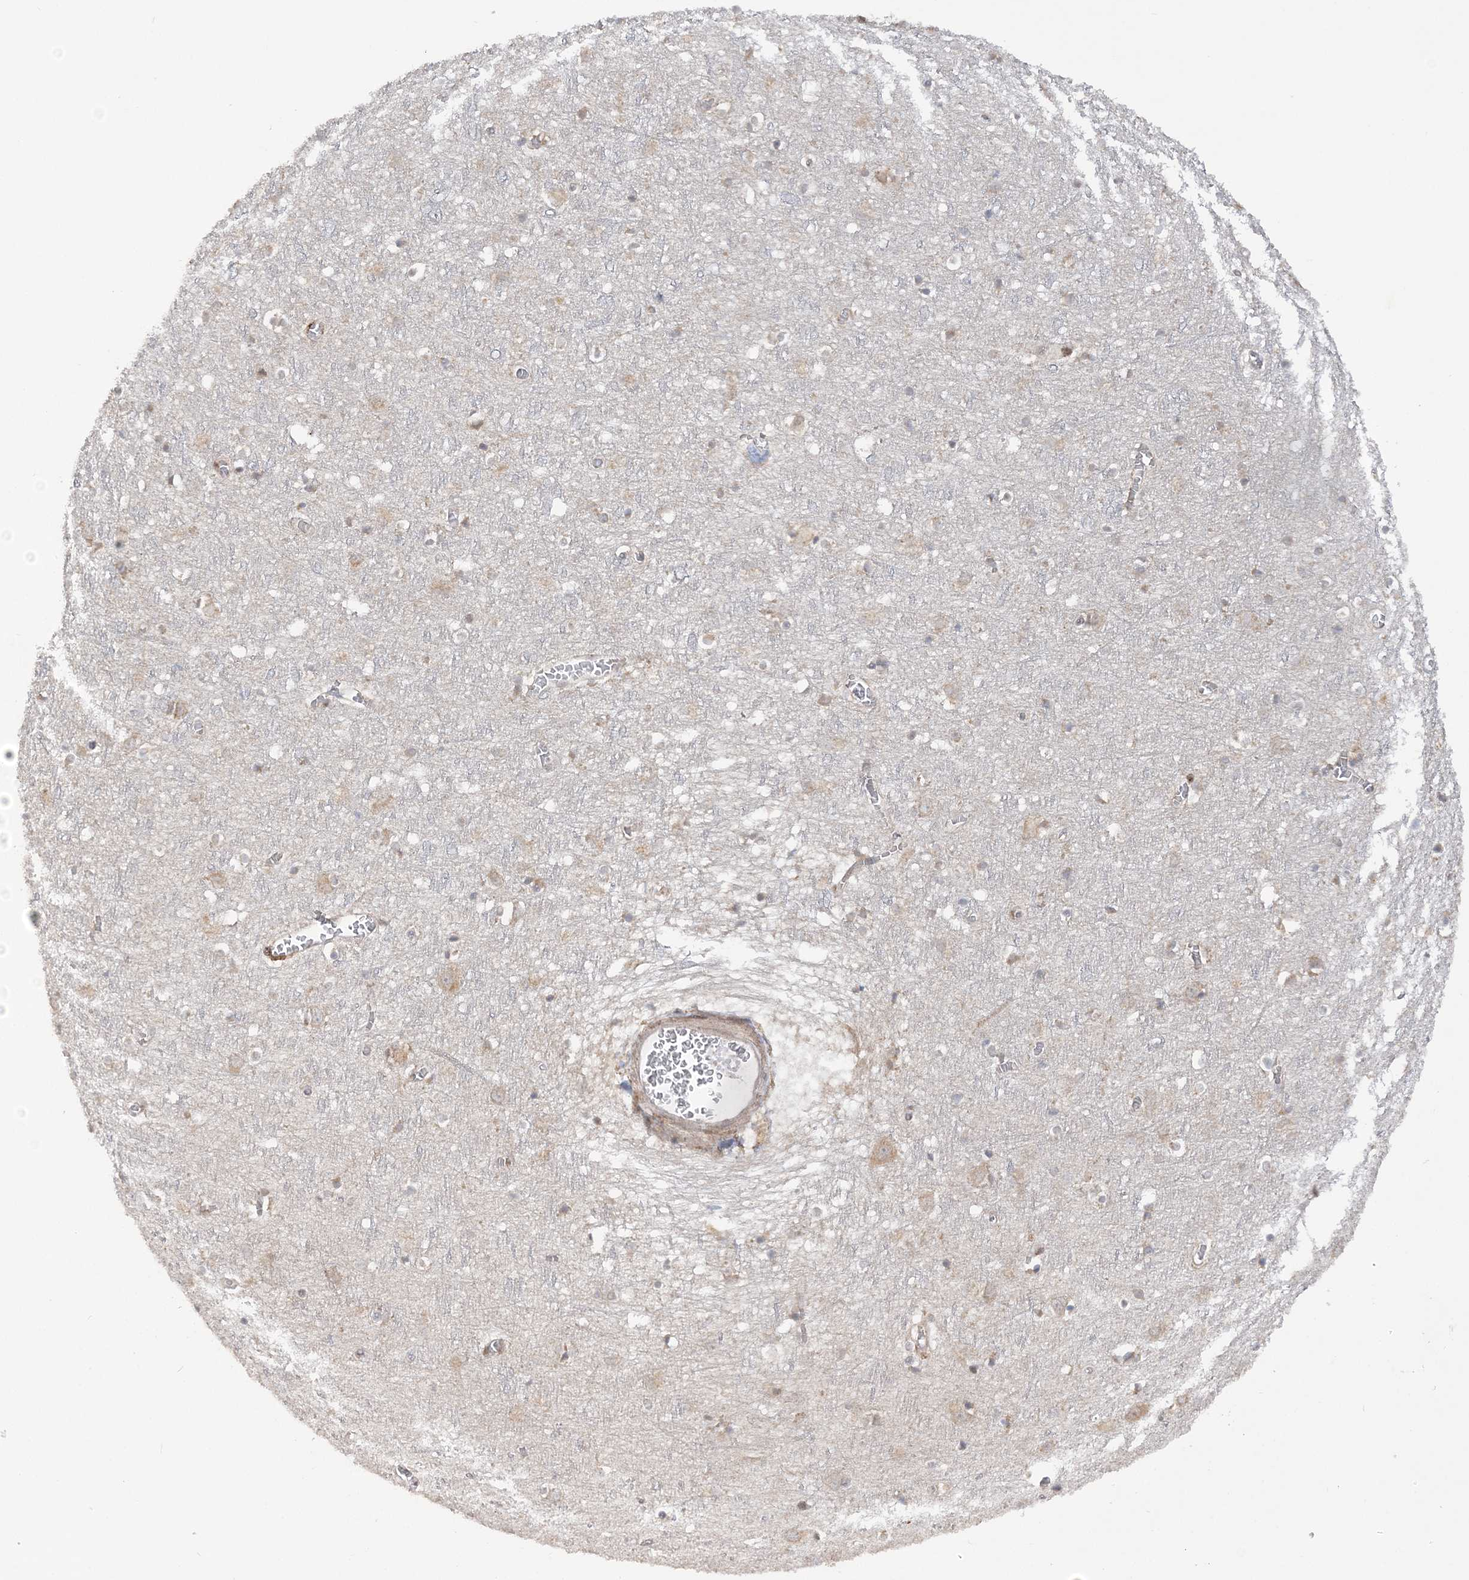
{"staining": {"intensity": "moderate", "quantity": ">75%", "location": "cytoplasmic/membranous"}, "tissue": "cerebral cortex", "cell_type": "Endothelial cells", "image_type": "normal", "snomed": [{"axis": "morphology", "description": "Normal tissue, NOS"}, {"axis": "topography", "description": "Cerebral cortex"}], "caption": "Immunohistochemical staining of unremarkable human cerebral cortex shows >75% levels of moderate cytoplasmic/membranous protein staining in approximately >75% of endothelial cells.", "gene": "MRPL47", "patient": {"sex": "female", "age": 64}}